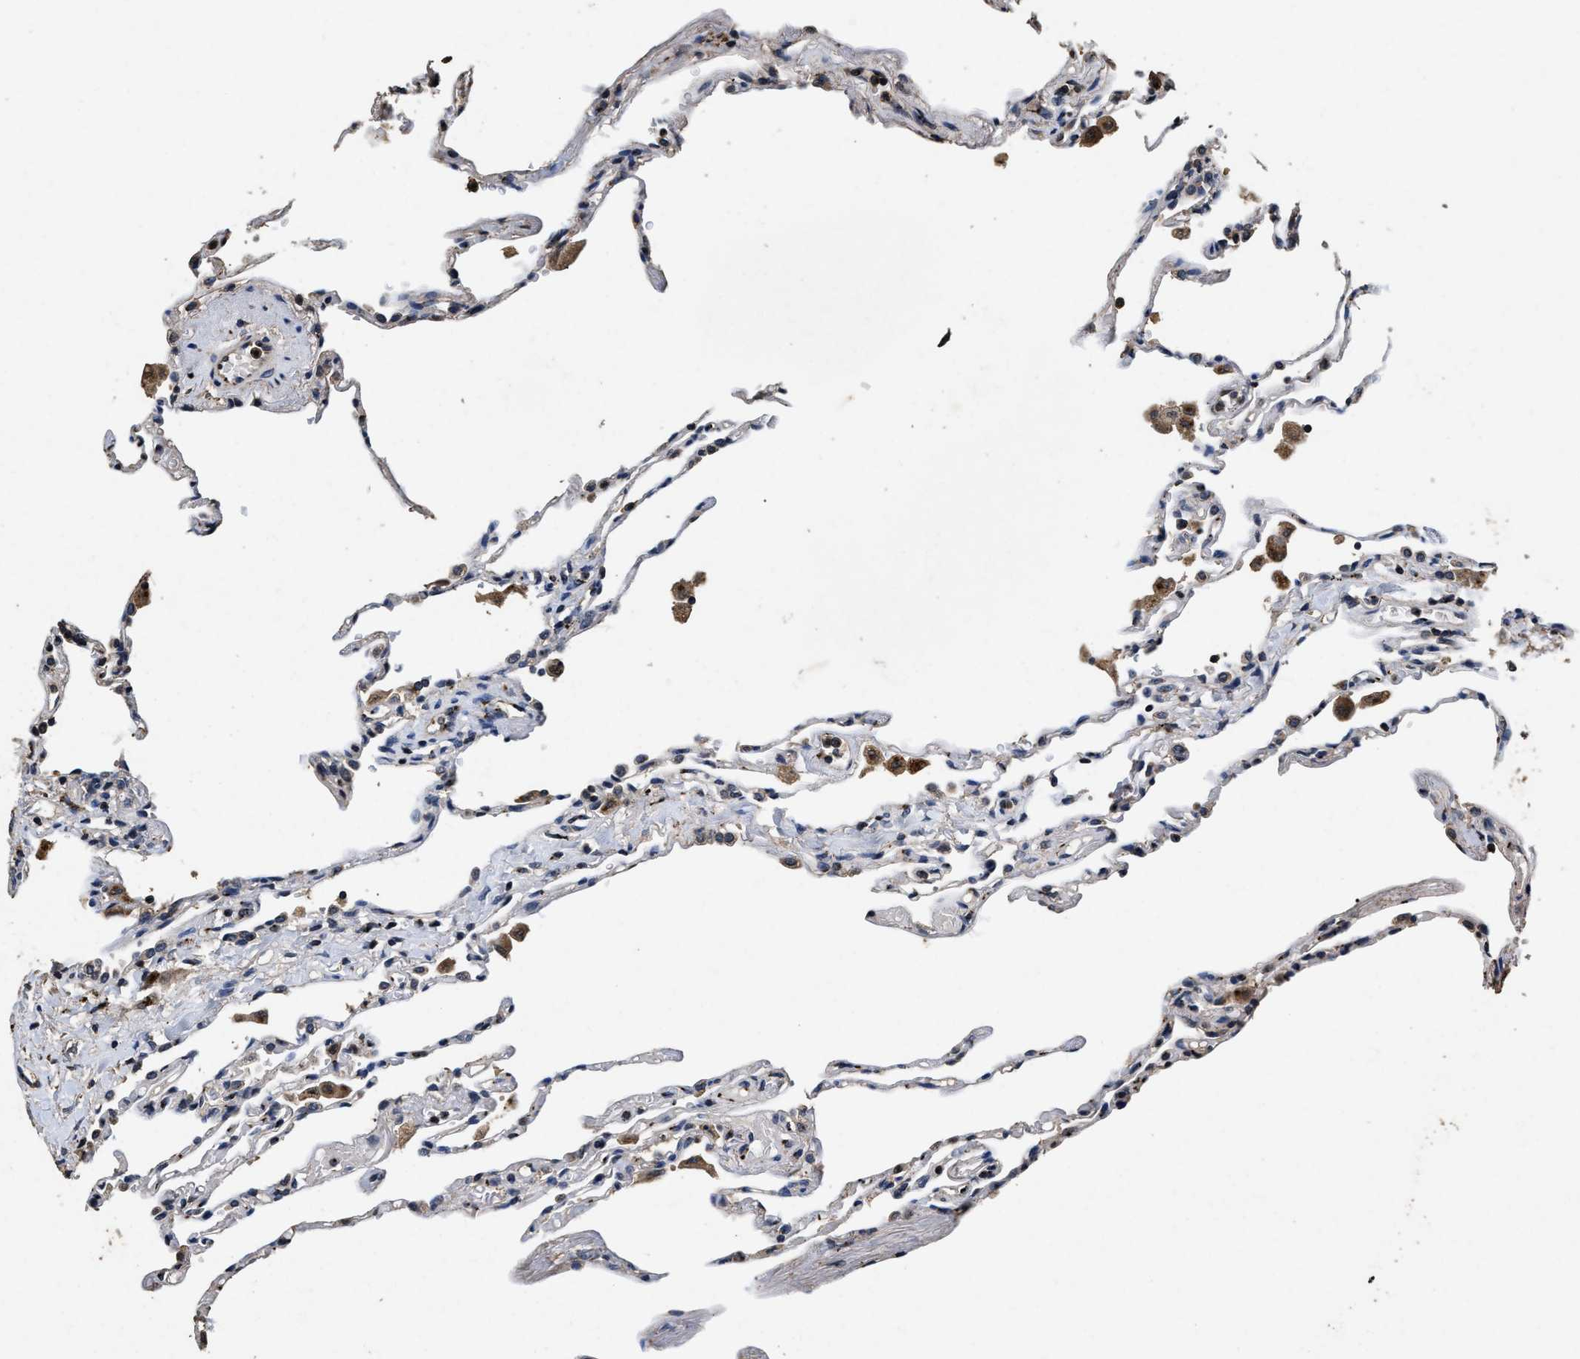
{"staining": {"intensity": "negative", "quantity": "none", "location": "none"}, "tissue": "lung", "cell_type": "Alveolar cells", "image_type": "normal", "snomed": [{"axis": "morphology", "description": "Normal tissue, NOS"}, {"axis": "topography", "description": "Lung"}], "caption": "DAB immunohistochemical staining of benign human lung displays no significant positivity in alveolar cells.", "gene": "TPST2", "patient": {"sex": "male", "age": 59}}